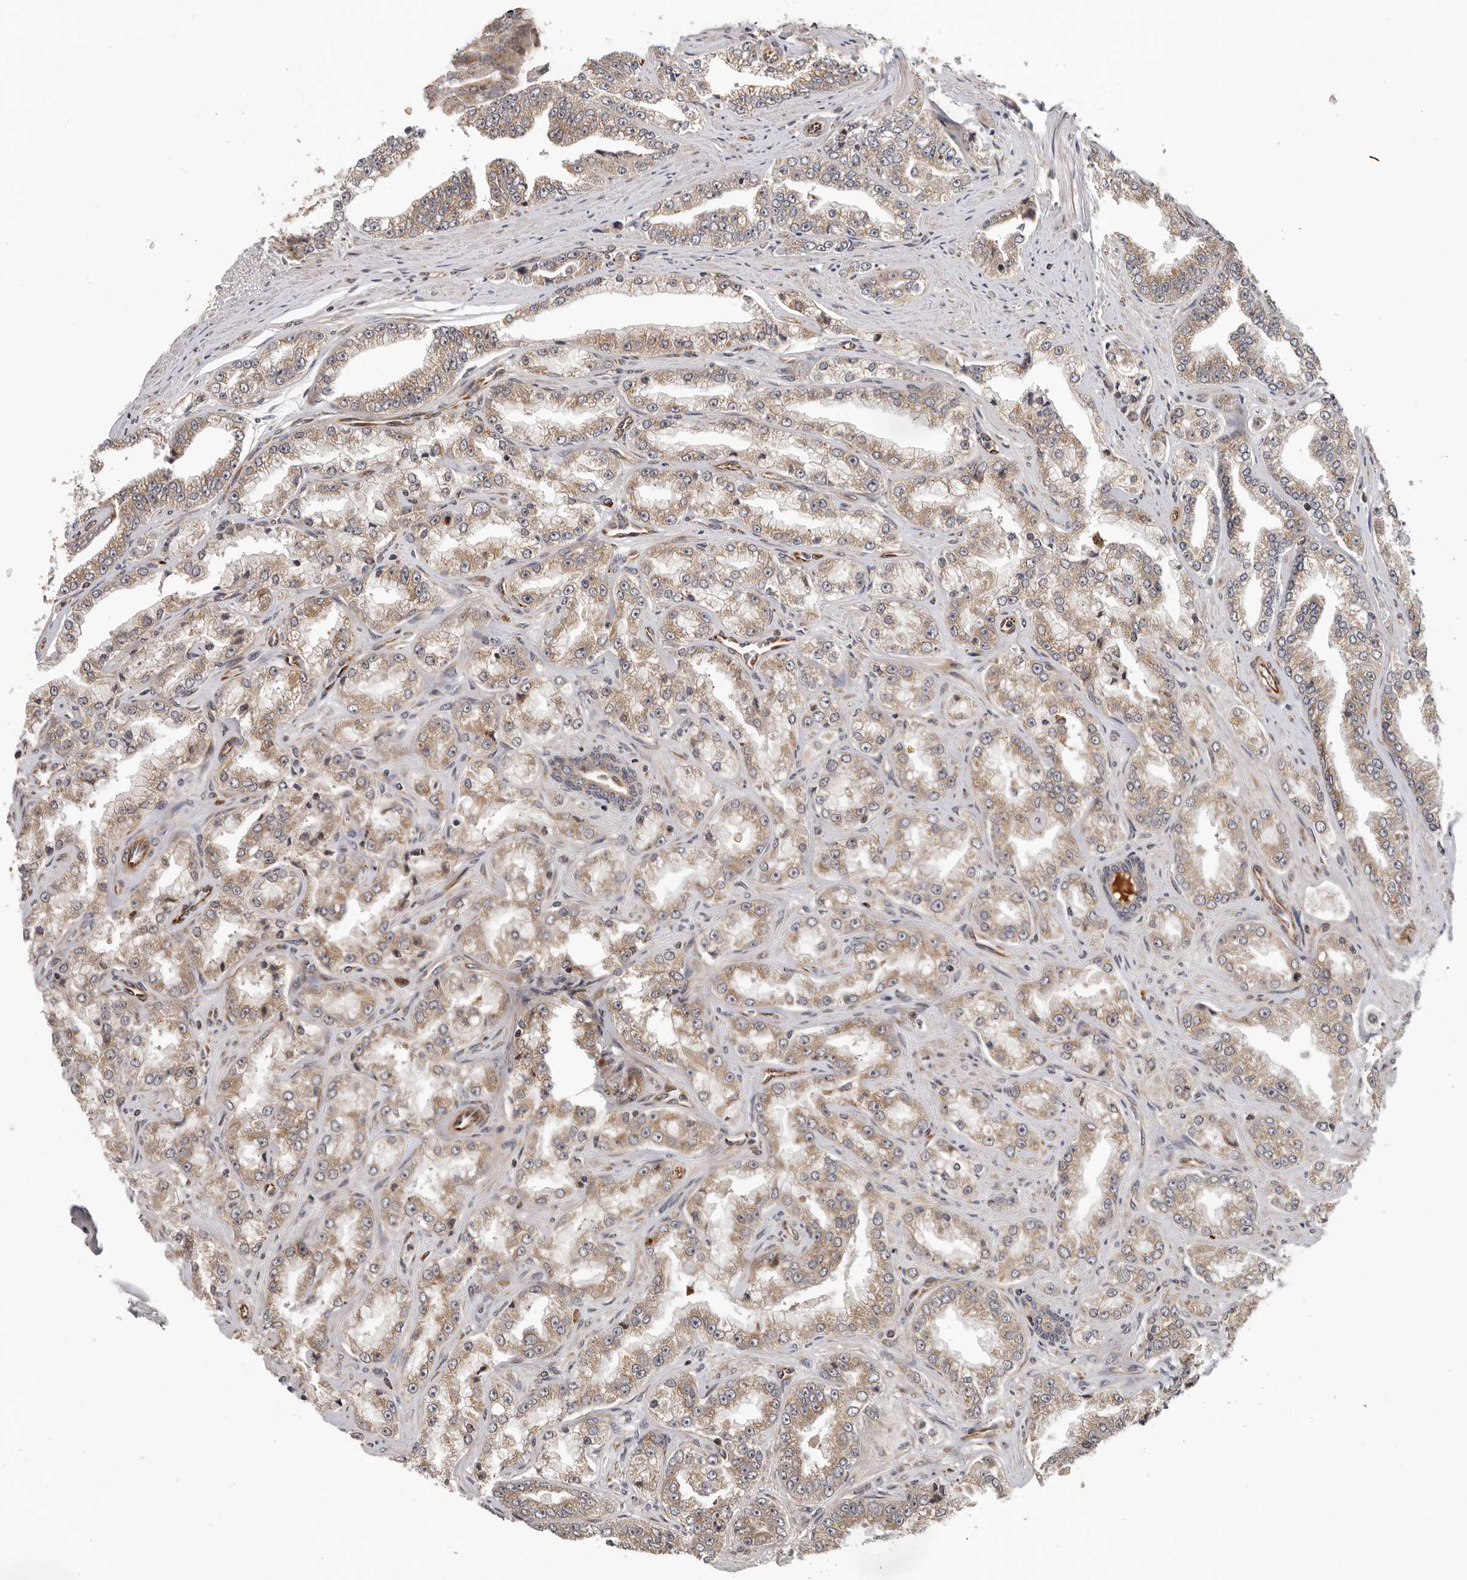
{"staining": {"intensity": "moderate", "quantity": ">75%", "location": "cytoplasmic/membranous"}, "tissue": "prostate cancer", "cell_type": "Tumor cells", "image_type": "cancer", "snomed": [{"axis": "morphology", "description": "Adenocarcinoma, High grade"}, {"axis": "topography", "description": "Prostate"}], "caption": "Approximately >75% of tumor cells in human high-grade adenocarcinoma (prostate) reveal moderate cytoplasmic/membranous protein positivity as visualized by brown immunohistochemical staining.", "gene": "RNF157", "patient": {"sex": "male", "age": 71}}